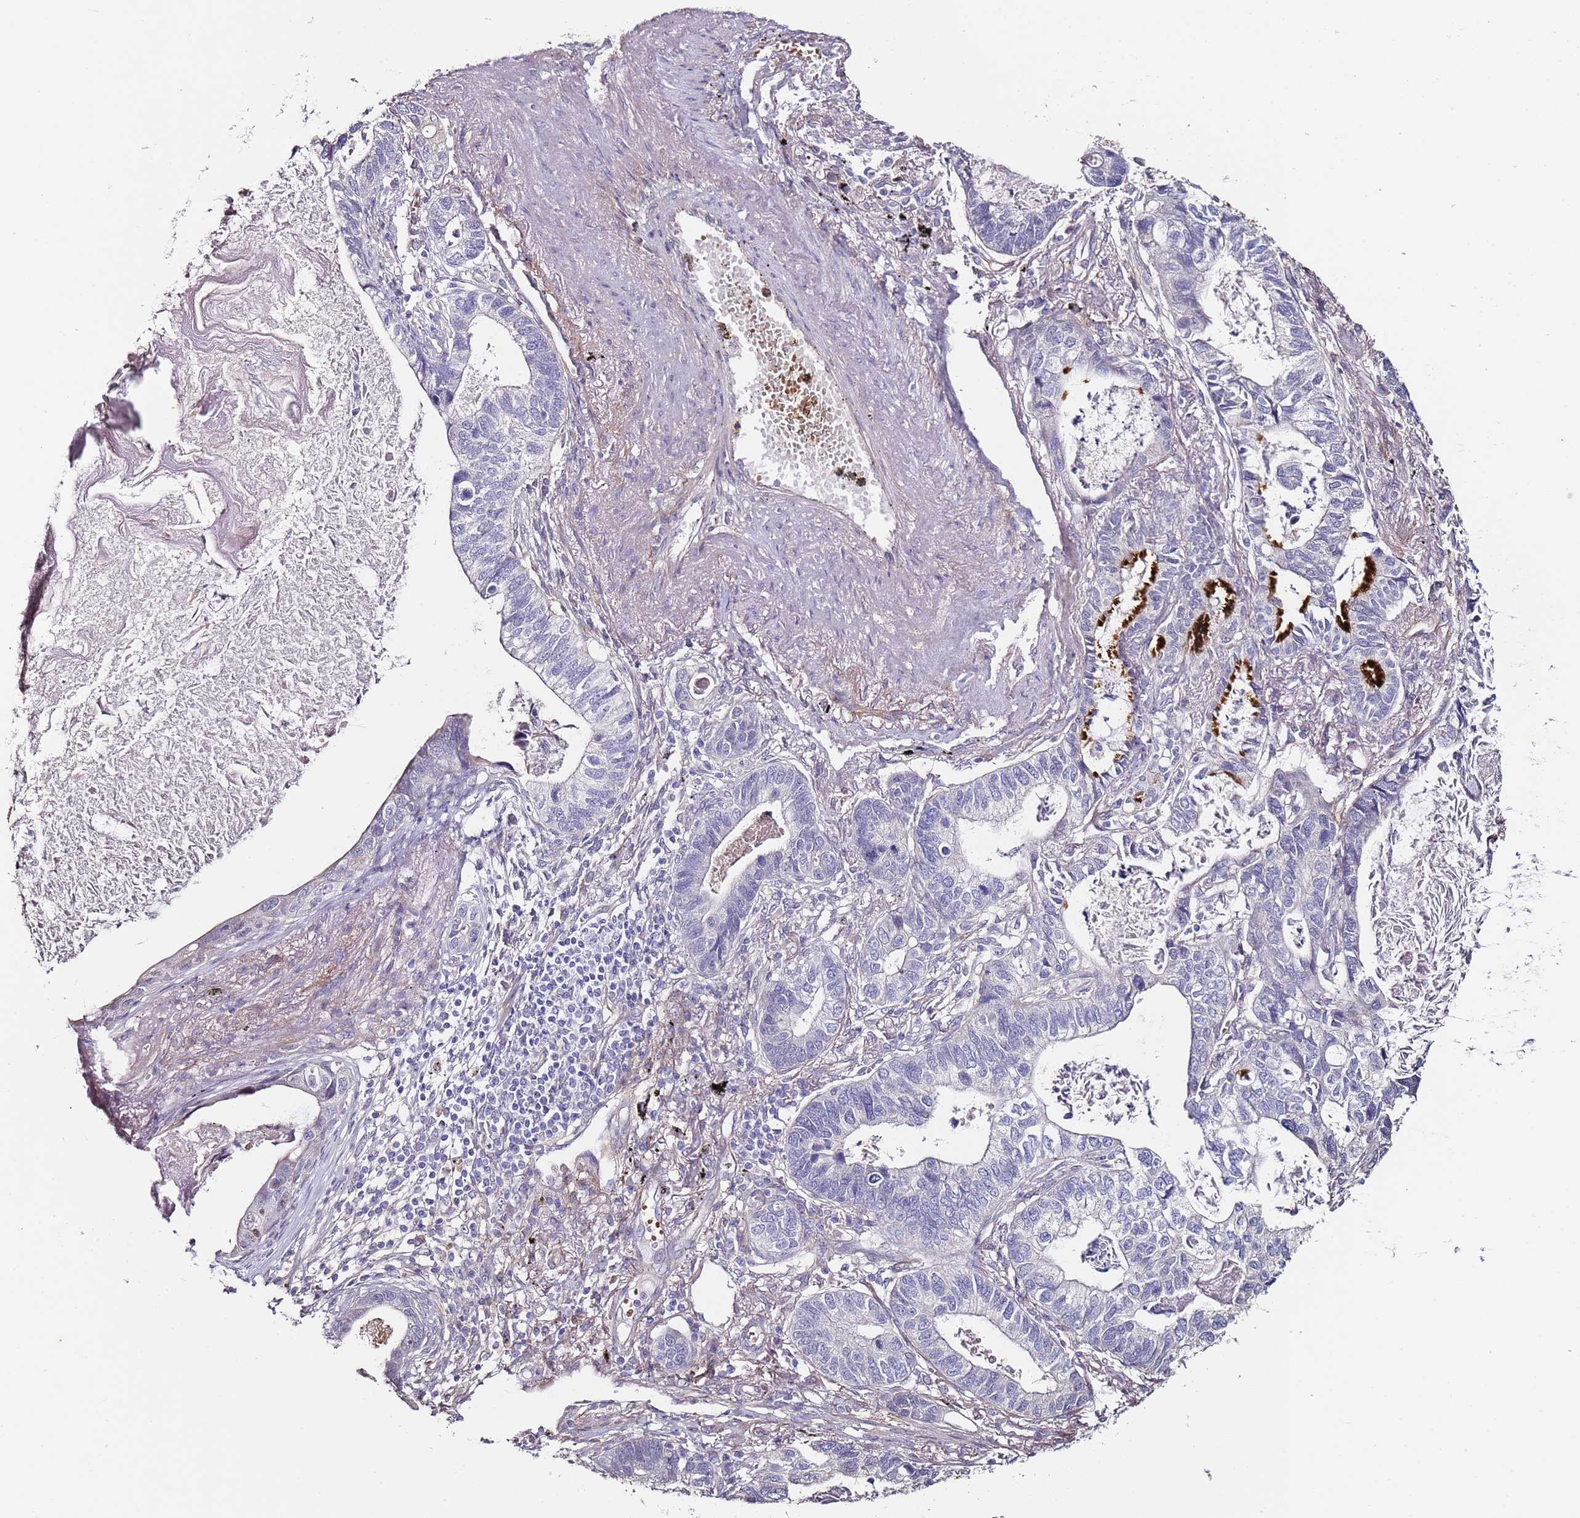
{"staining": {"intensity": "negative", "quantity": "none", "location": "none"}, "tissue": "lung cancer", "cell_type": "Tumor cells", "image_type": "cancer", "snomed": [{"axis": "morphology", "description": "Adenocarcinoma, NOS"}, {"axis": "topography", "description": "Lung"}], "caption": "This image is of lung cancer (adenocarcinoma) stained with immunohistochemistry (IHC) to label a protein in brown with the nuclei are counter-stained blue. There is no staining in tumor cells.", "gene": "C3orf80", "patient": {"sex": "male", "age": 67}}